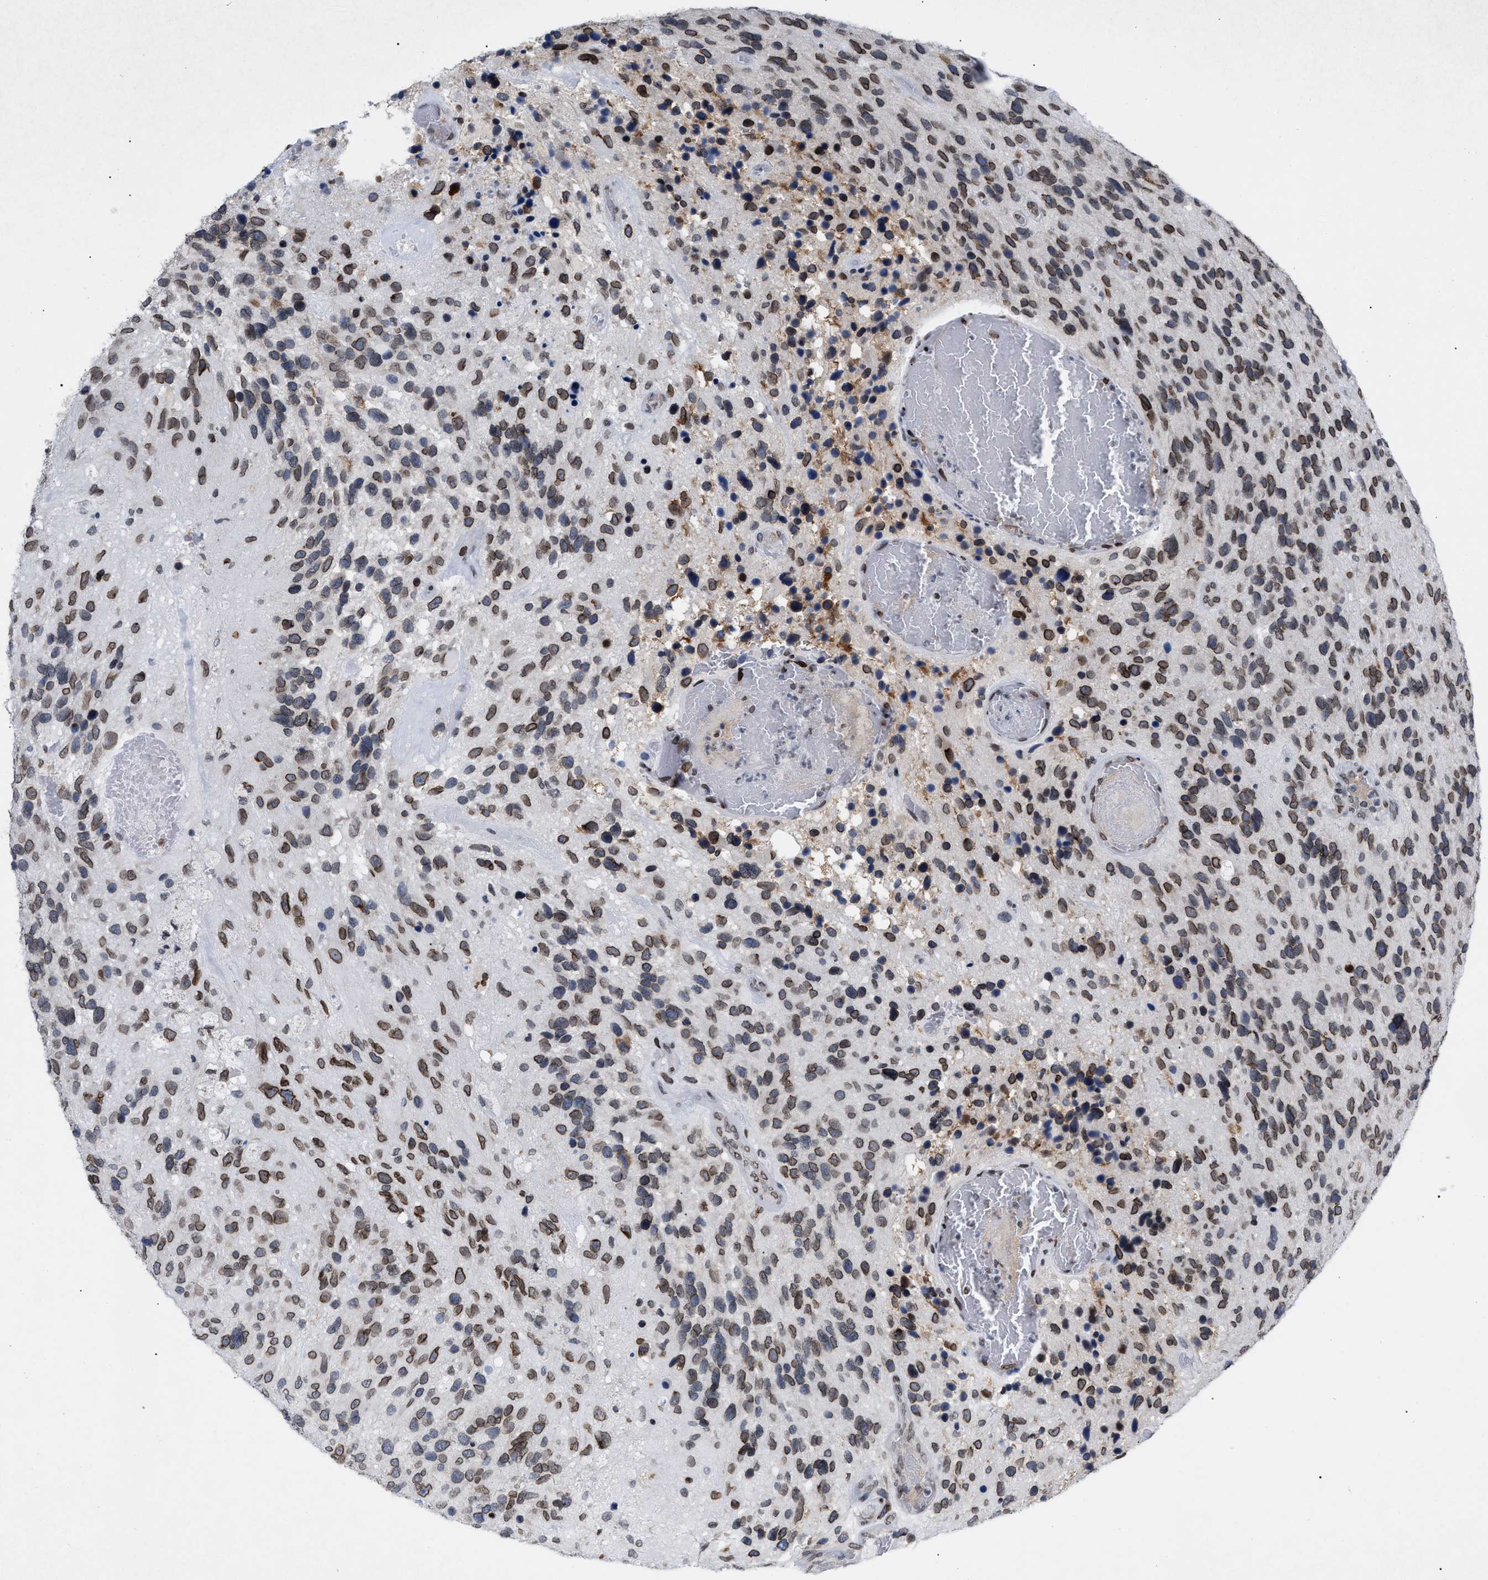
{"staining": {"intensity": "moderate", "quantity": ">75%", "location": "cytoplasmic/membranous,nuclear"}, "tissue": "glioma", "cell_type": "Tumor cells", "image_type": "cancer", "snomed": [{"axis": "morphology", "description": "Glioma, malignant, High grade"}, {"axis": "topography", "description": "Brain"}], "caption": "The micrograph exhibits staining of high-grade glioma (malignant), revealing moderate cytoplasmic/membranous and nuclear protein positivity (brown color) within tumor cells. (Brightfield microscopy of DAB IHC at high magnification).", "gene": "TPR", "patient": {"sex": "female", "age": 58}}